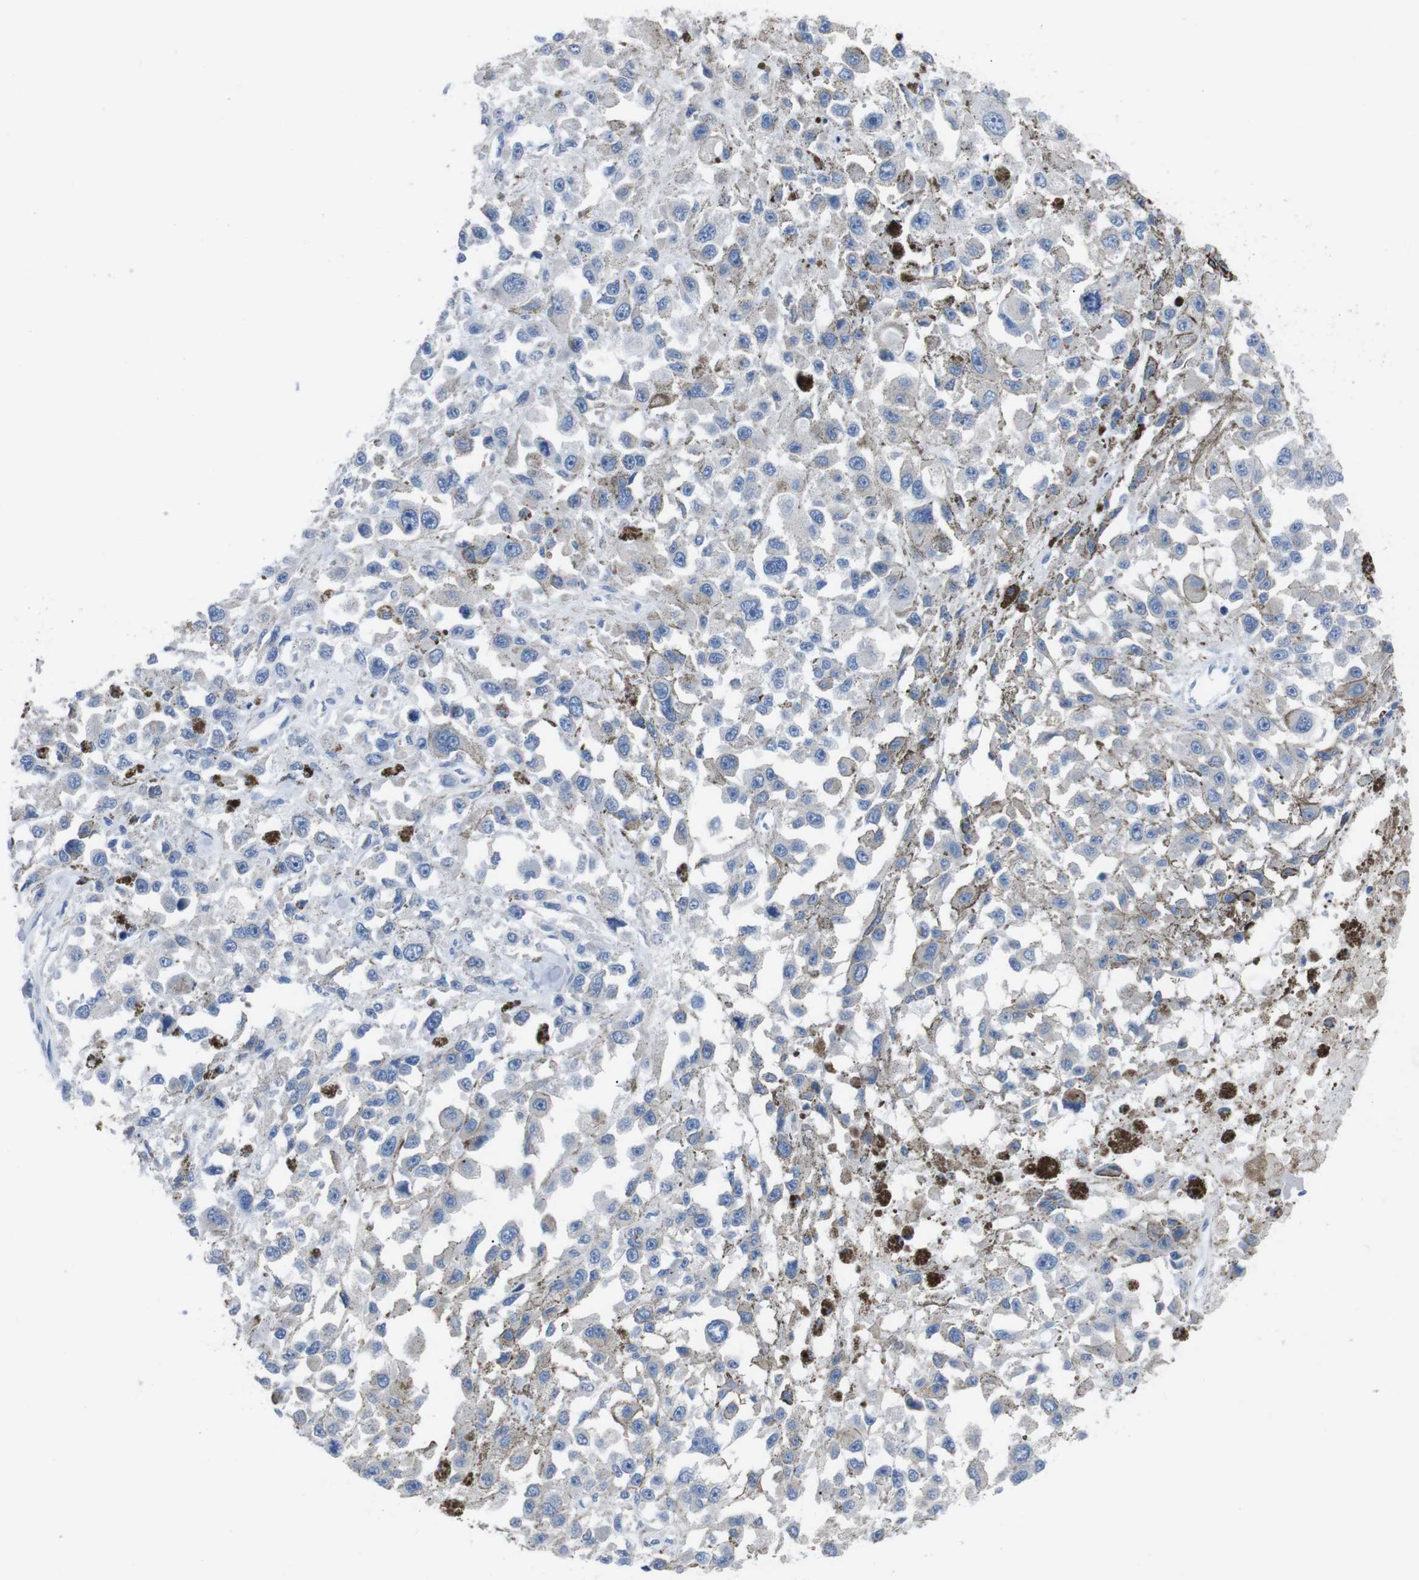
{"staining": {"intensity": "weak", "quantity": "<25%", "location": "cytoplasmic/membranous"}, "tissue": "melanoma", "cell_type": "Tumor cells", "image_type": "cancer", "snomed": [{"axis": "morphology", "description": "Malignant melanoma, Metastatic site"}, {"axis": "topography", "description": "Lymph node"}], "caption": "The photomicrograph demonstrates no significant expression in tumor cells of melanoma.", "gene": "GJB2", "patient": {"sex": "male", "age": 59}}